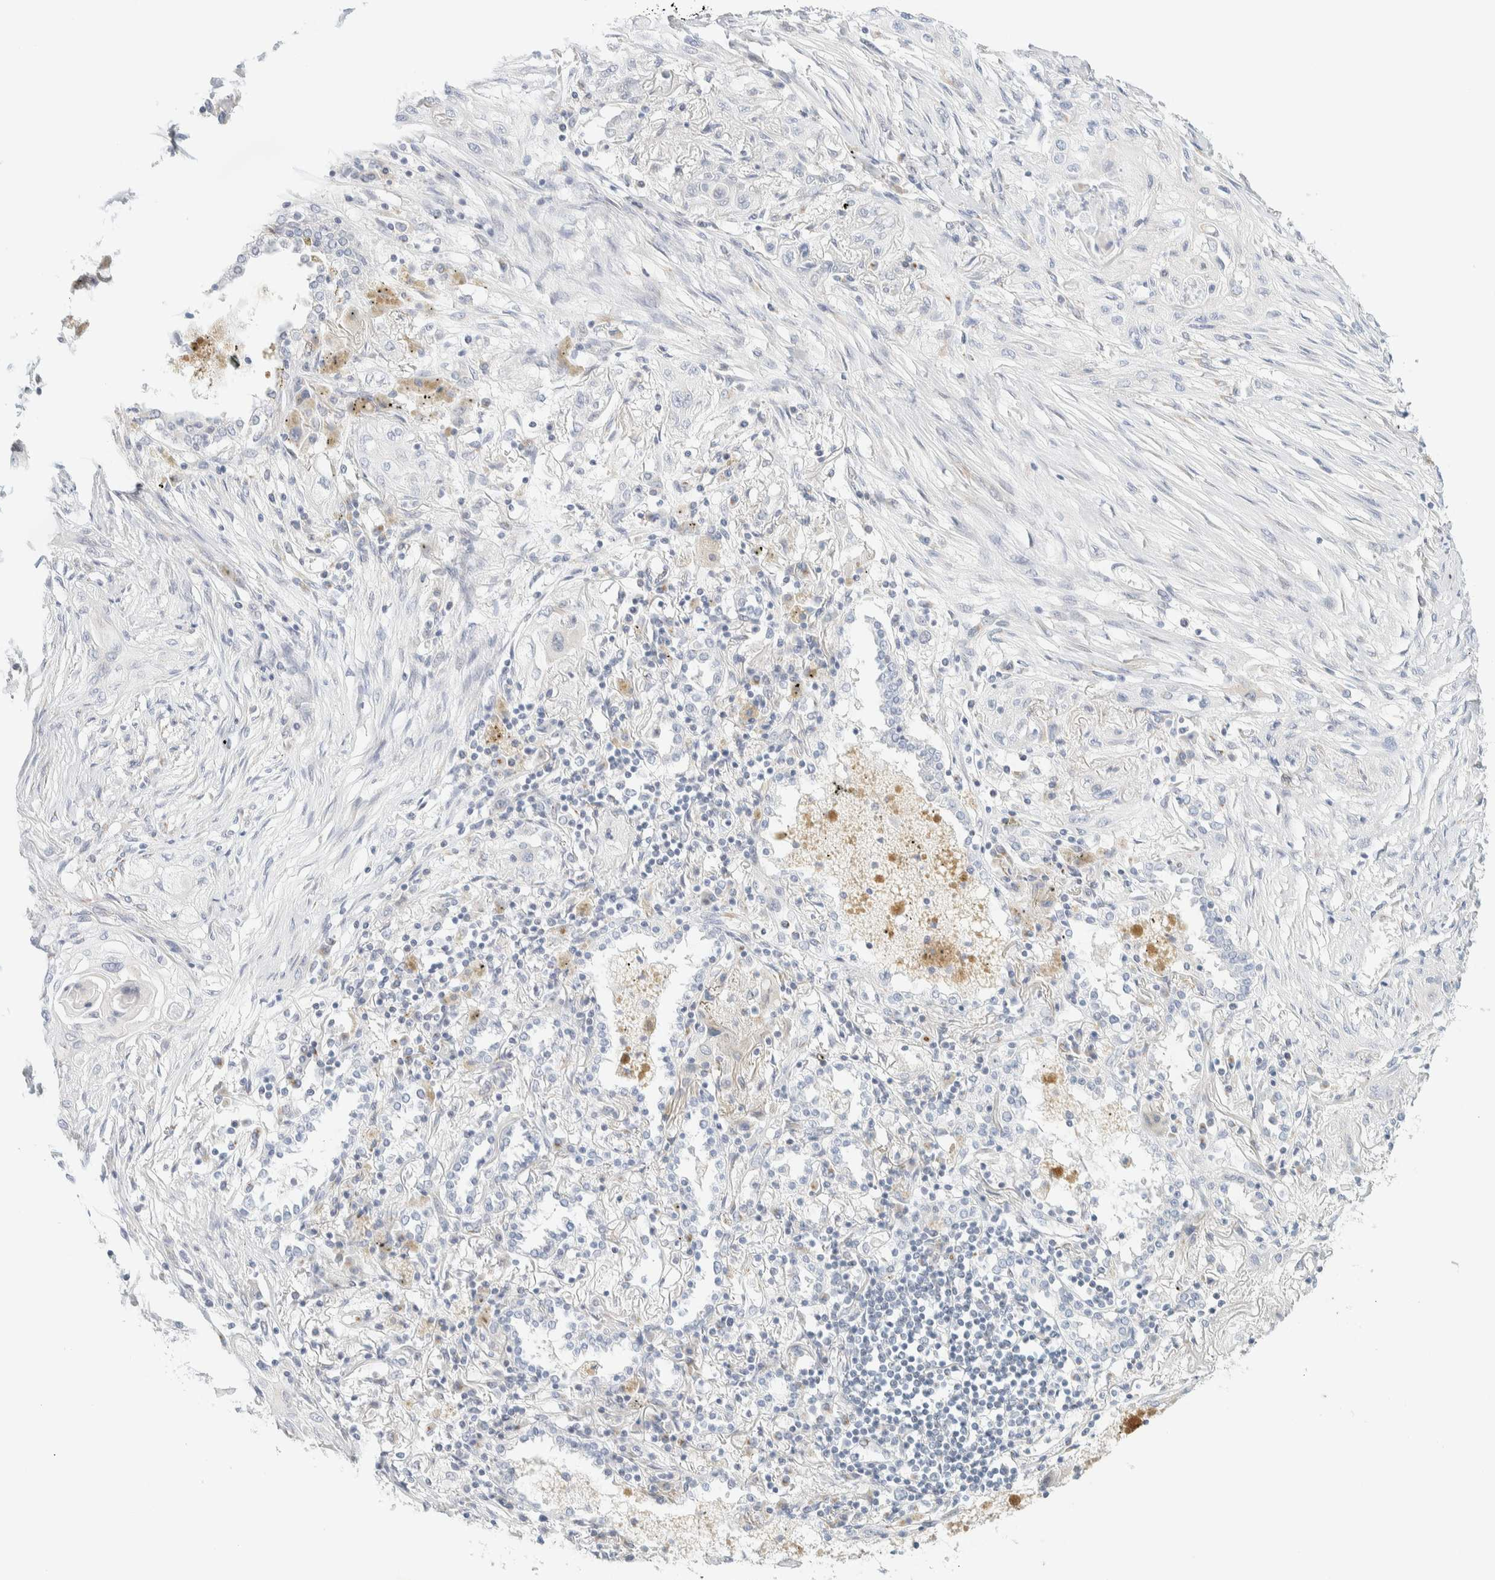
{"staining": {"intensity": "negative", "quantity": "none", "location": "none"}, "tissue": "lung cancer", "cell_type": "Tumor cells", "image_type": "cancer", "snomed": [{"axis": "morphology", "description": "Squamous cell carcinoma, NOS"}, {"axis": "topography", "description": "Lung"}], "caption": "DAB immunohistochemical staining of human lung squamous cell carcinoma demonstrates no significant staining in tumor cells. (DAB IHC visualized using brightfield microscopy, high magnification).", "gene": "SPNS3", "patient": {"sex": "female", "age": 47}}